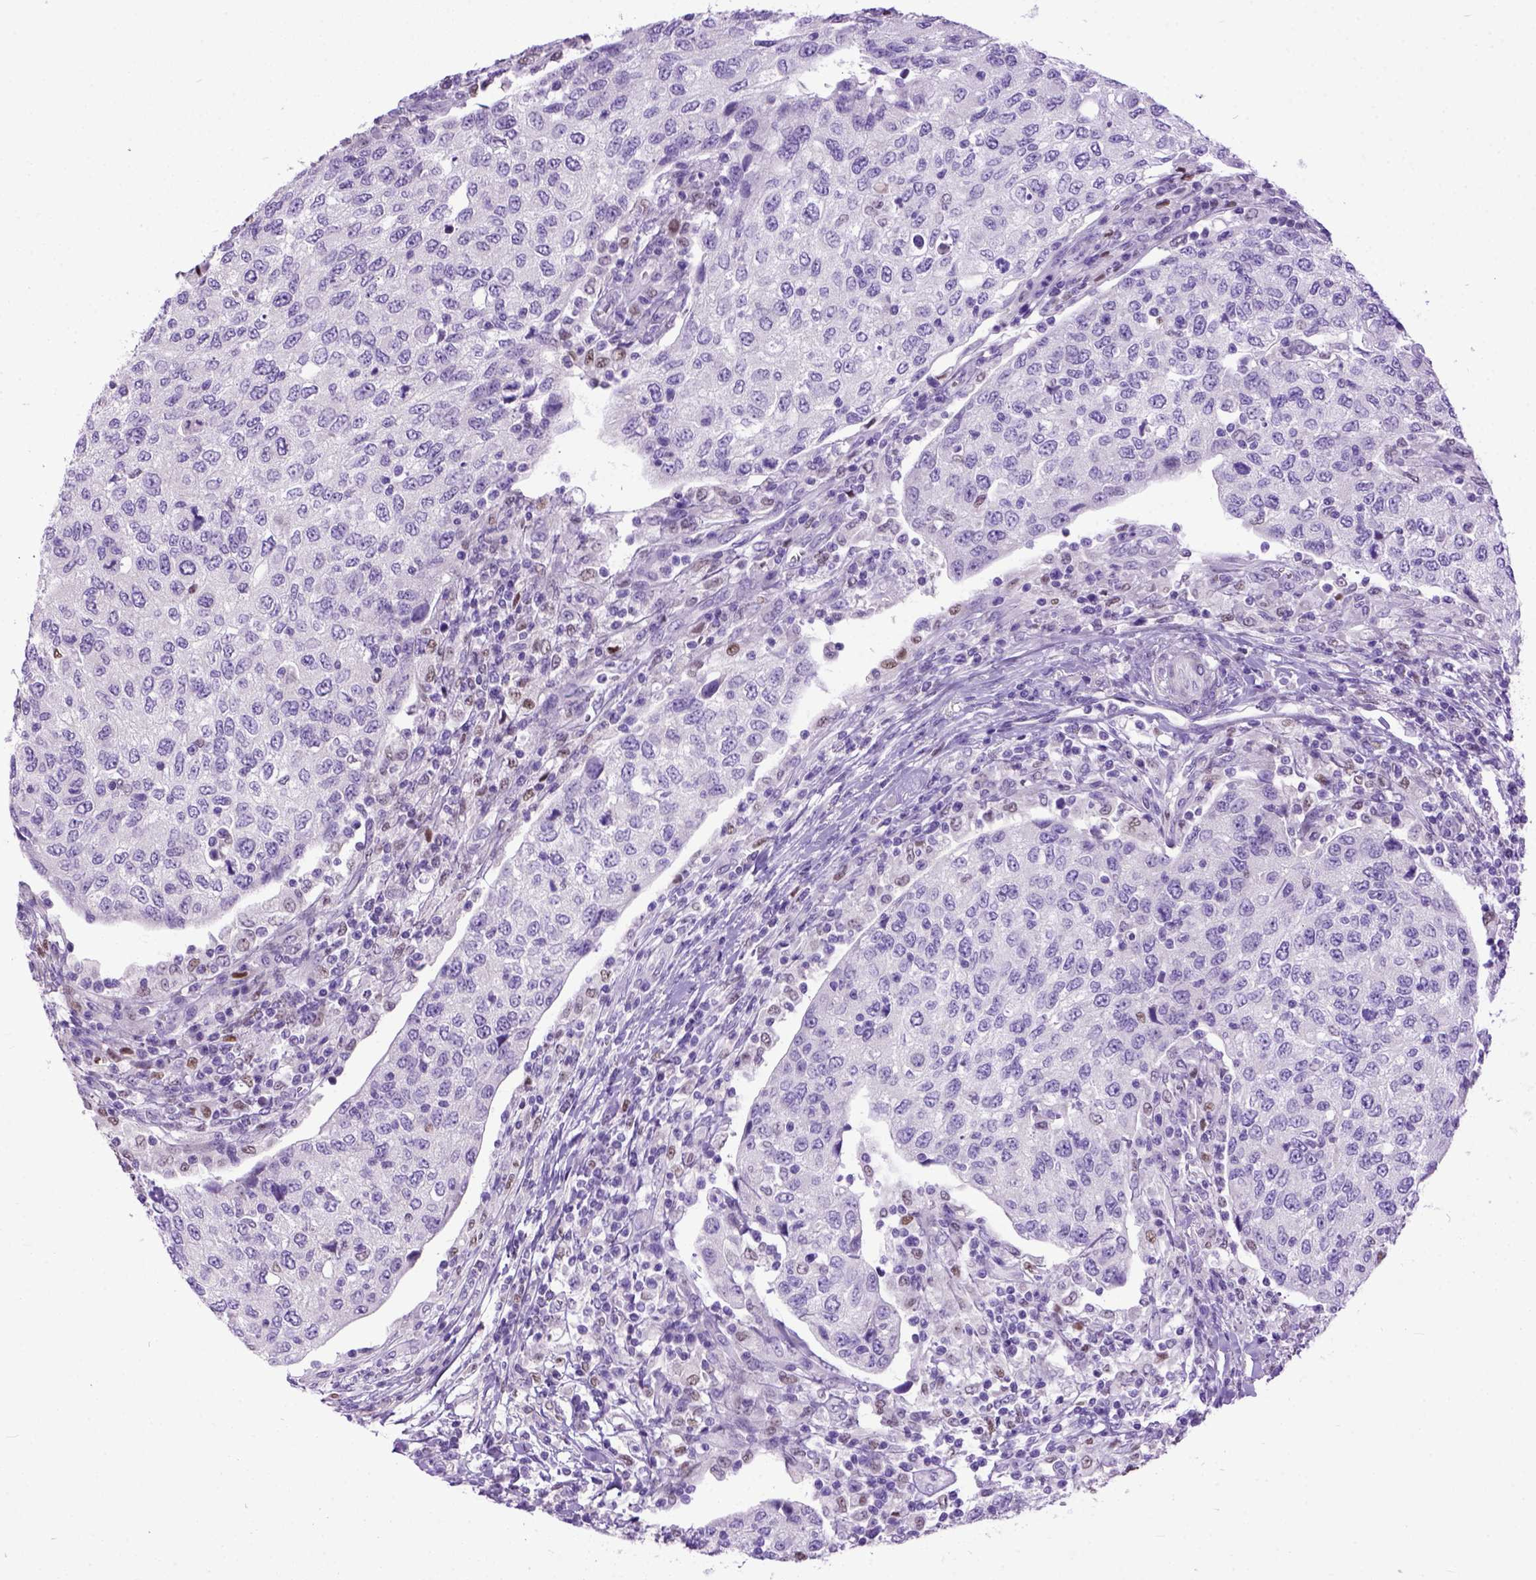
{"staining": {"intensity": "negative", "quantity": "none", "location": "none"}, "tissue": "urothelial cancer", "cell_type": "Tumor cells", "image_type": "cancer", "snomed": [{"axis": "morphology", "description": "Urothelial carcinoma, High grade"}, {"axis": "topography", "description": "Urinary bladder"}], "caption": "Protein analysis of urothelial cancer exhibits no significant positivity in tumor cells.", "gene": "CRB1", "patient": {"sex": "female", "age": 78}}